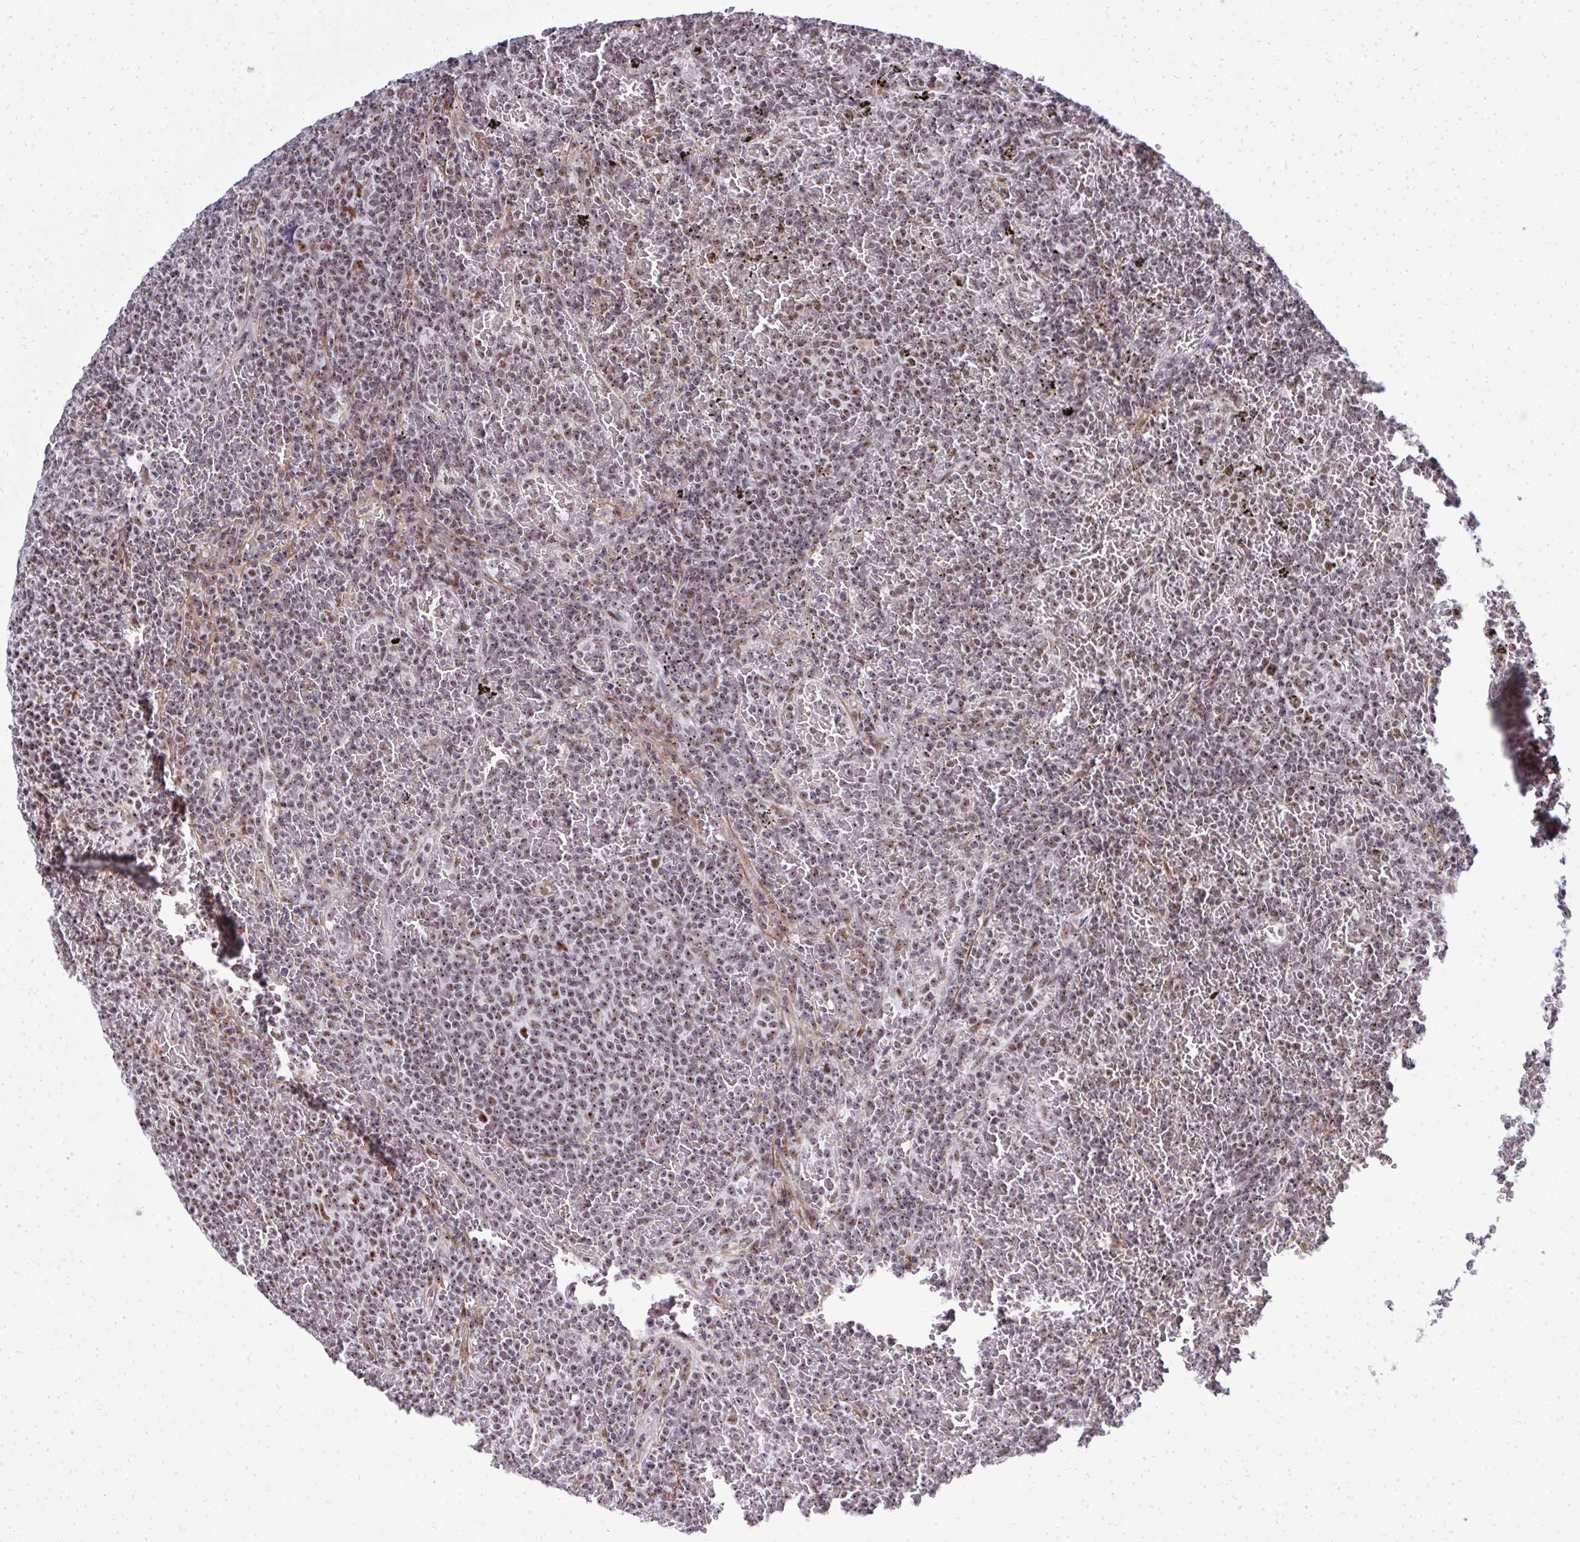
{"staining": {"intensity": "moderate", "quantity": ">75%", "location": "nuclear"}, "tissue": "lymphoma", "cell_type": "Tumor cells", "image_type": "cancer", "snomed": [{"axis": "morphology", "description": "Malignant lymphoma, non-Hodgkin's type, Low grade"}, {"axis": "topography", "description": "Spleen"}], "caption": "Lymphoma stained with a protein marker exhibits moderate staining in tumor cells.", "gene": "SIRT7", "patient": {"sex": "female", "age": 77}}